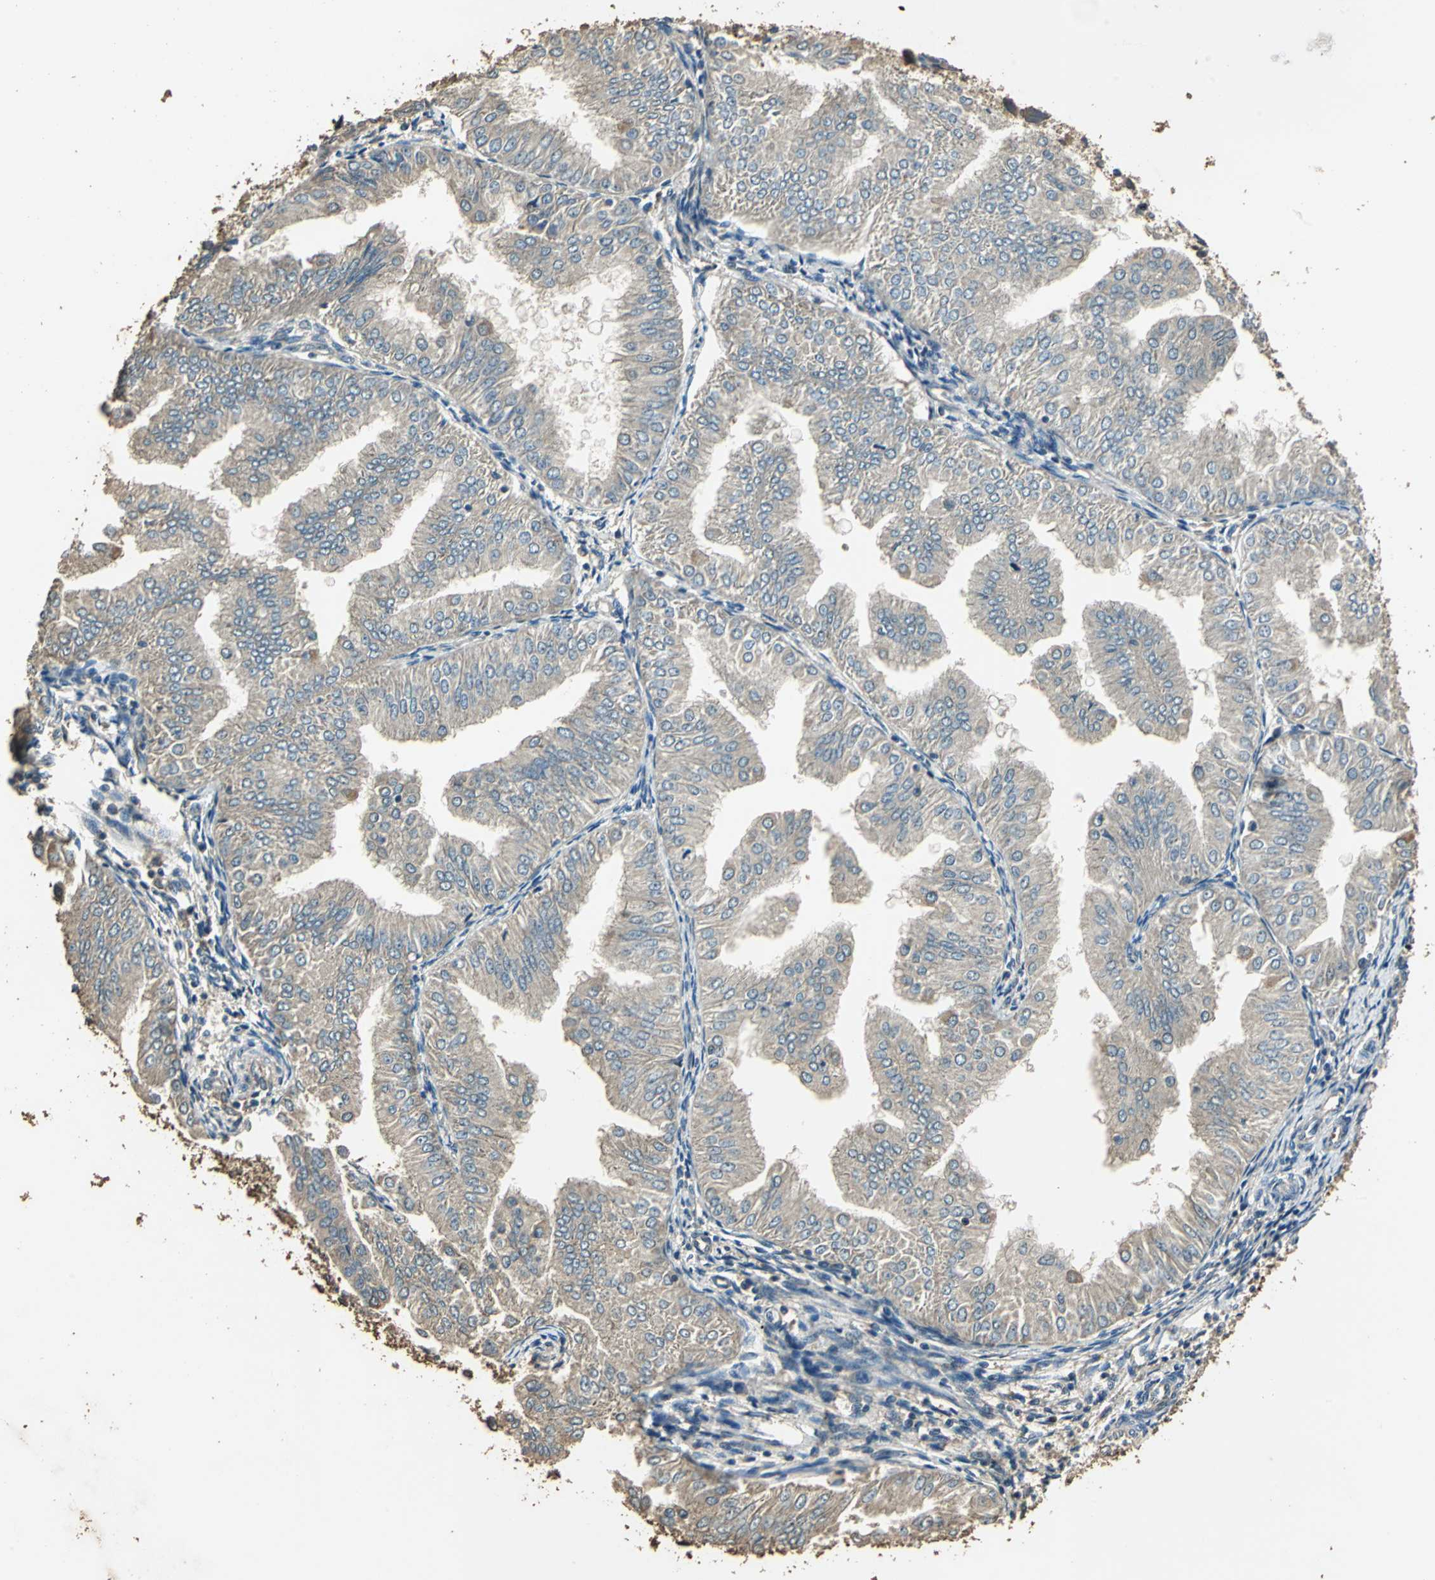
{"staining": {"intensity": "weak", "quantity": ">75%", "location": "cytoplasmic/membranous"}, "tissue": "endometrial cancer", "cell_type": "Tumor cells", "image_type": "cancer", "snomed": [{"axis": "morphology", "description": "Adenocarcinoma, NOS"}, {"axis": "topography", "description": "Endometrium"}], "caption": "A brown stain highlights weak cytoplasmic/membranous expression of a protein in human endometrial cancer (adenocarcinoma) tumor cells.", "gene": "TMPRSS4", "patient": {"sex": "female", "age": 53}}